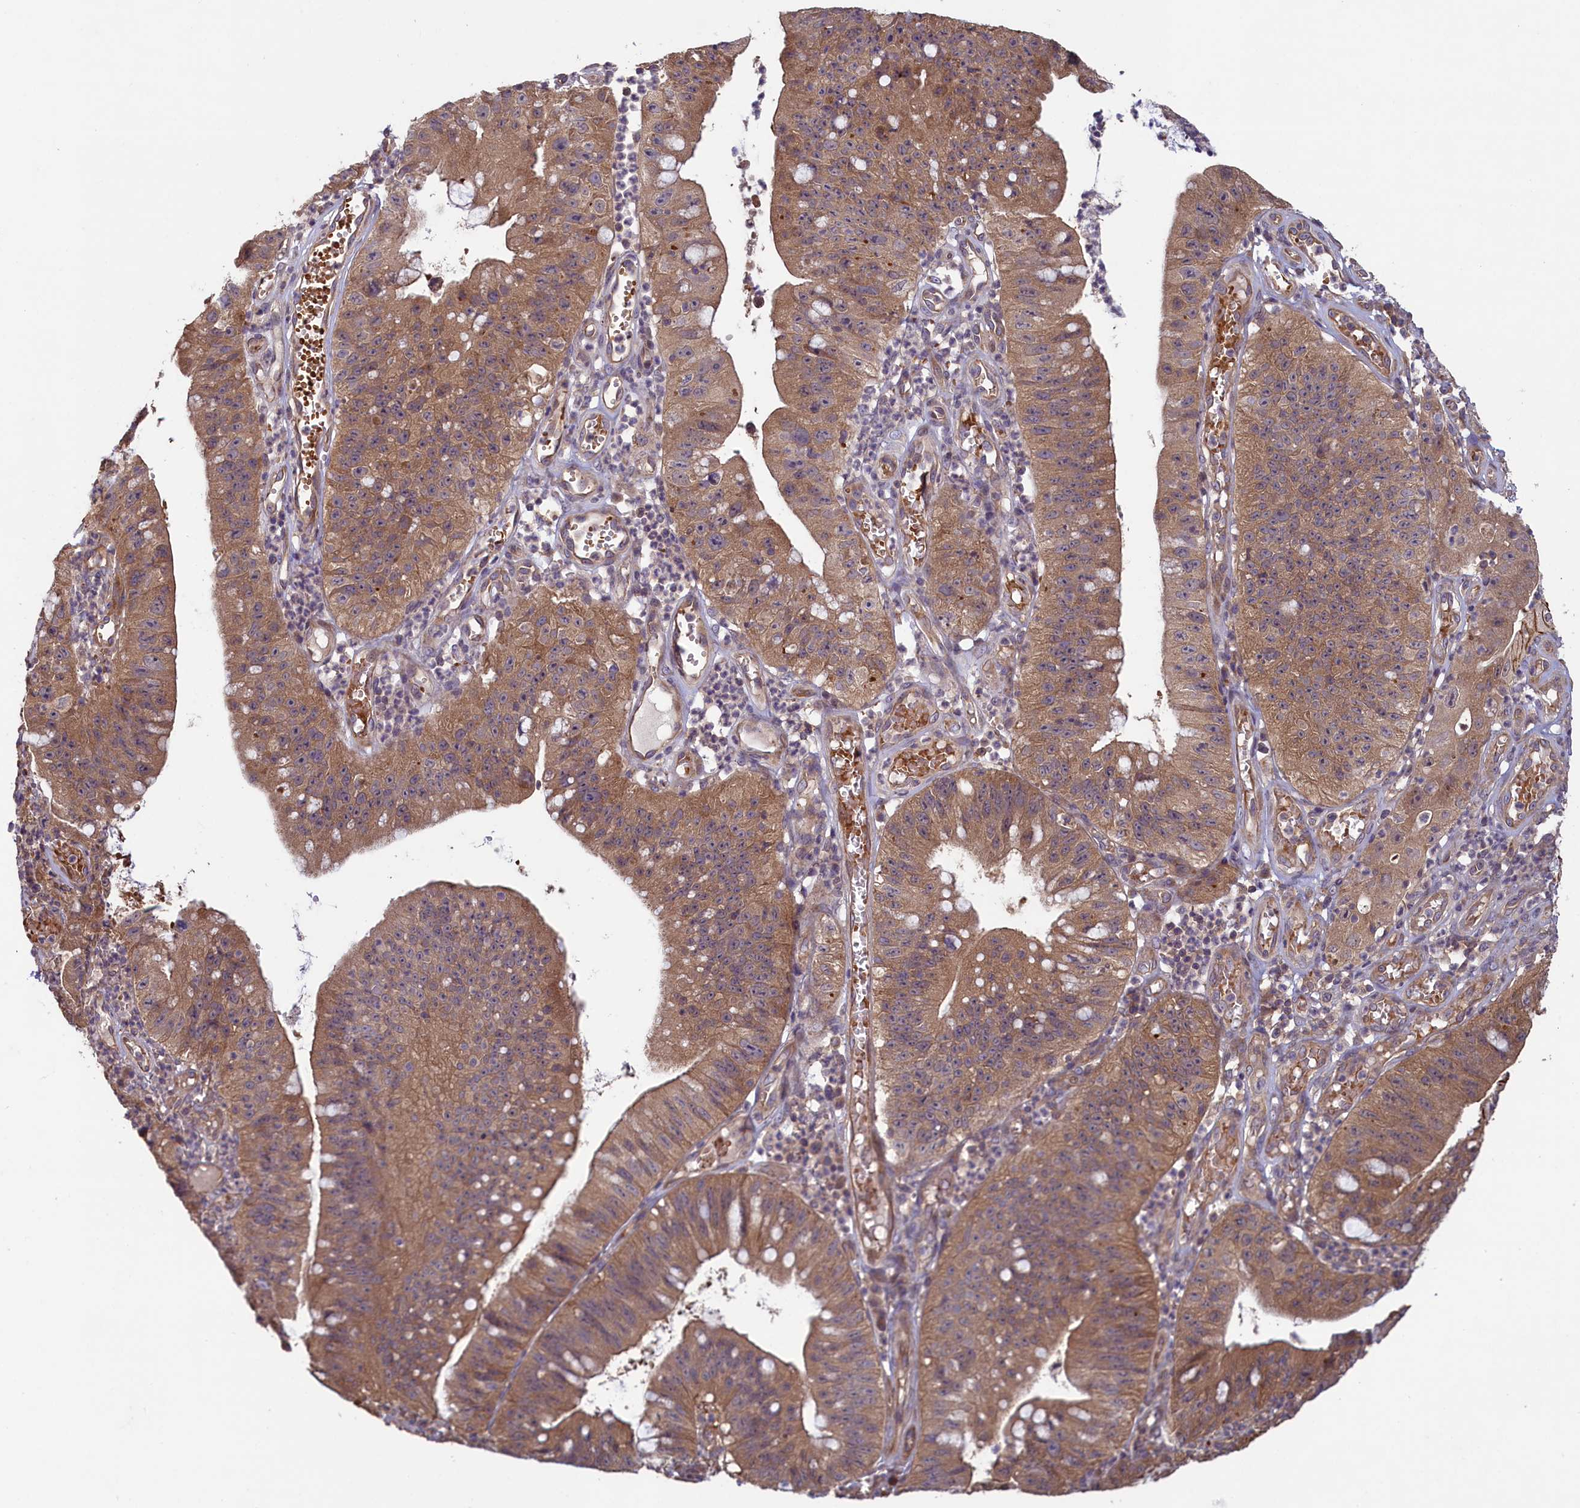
{"staining": {"intensity": "moderate", "quantity": ">75%", "location": "cytoplasmic/membranous"}, "tissue": "stomach cancer", "cell_type": "Tumor cells", "image_type": "cancer", "snomed": [{"axis": "morphology", "description": "Adenocarcinoma, NOS"}, {"axis": "topography", "description": "Stomach"}], "caption": "This photomicrograph exhibits immunohistochemistry (IHC) staining of stomach cancer (adenocarcinoma), with medium moderate cytoplasmic/membranous expression in about >75% of tumor cells.", "gene": "CIAO2B", "patient": {"sex": "male", "age": 59}}